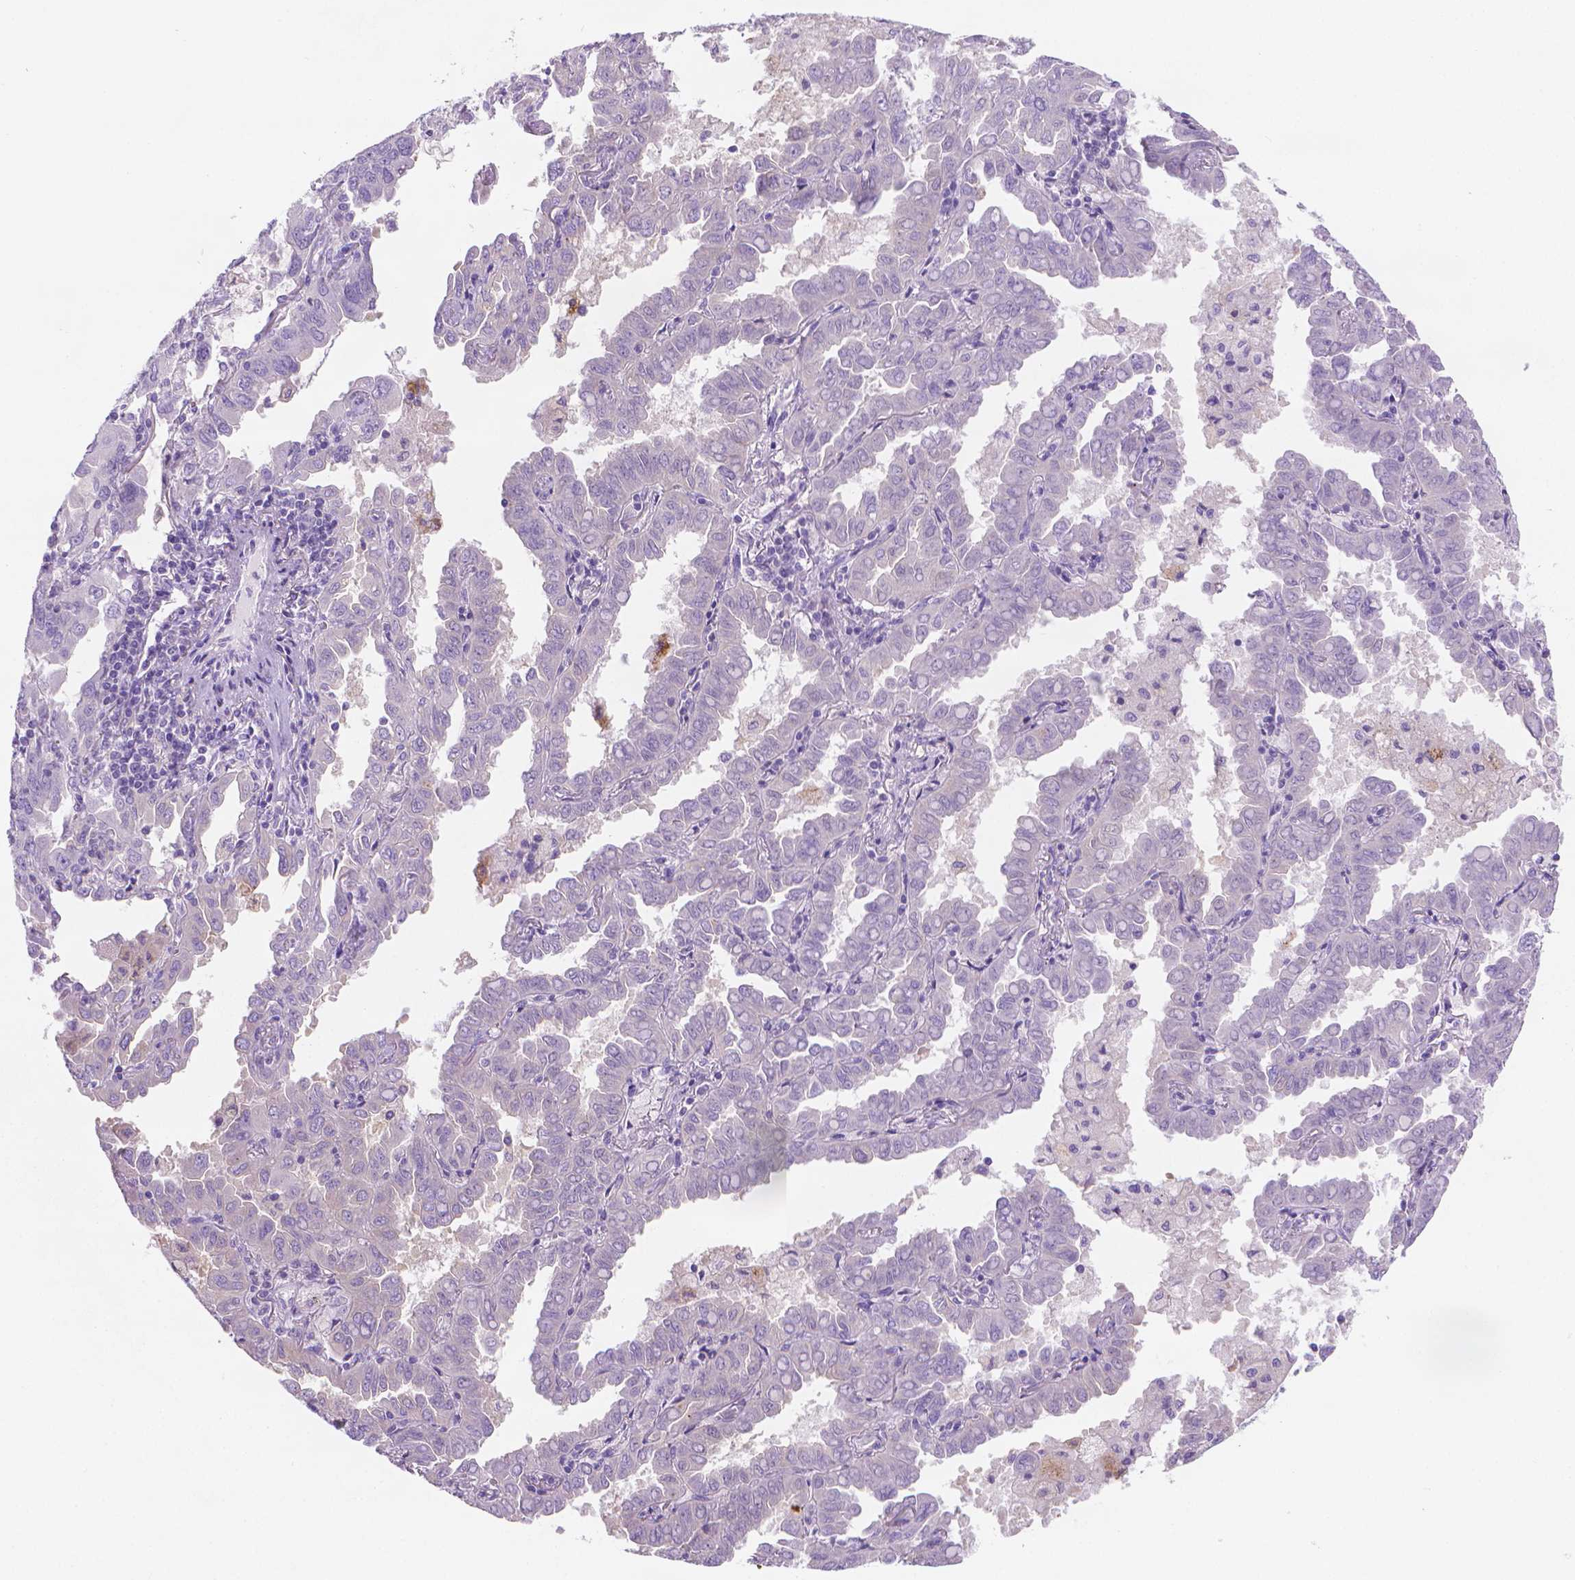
{"staining": {"intensity": "negative", "quantity": "none", "location": "none"}, "tissue": "lung cancer", "cell_type": "Tumor cells", "image_type": "cancer", "snomed": [{"axis": "morphology", "description": "Adenocarcinoma, NOS"}, {"axis": "topography", "description": "Lung"}], "caption": "Immunohistochemistry (IHC) of human lung cancer shows no staining in tumor cells.", "gene": "FASN", "patient": {"sex": "male", "age": 64}}